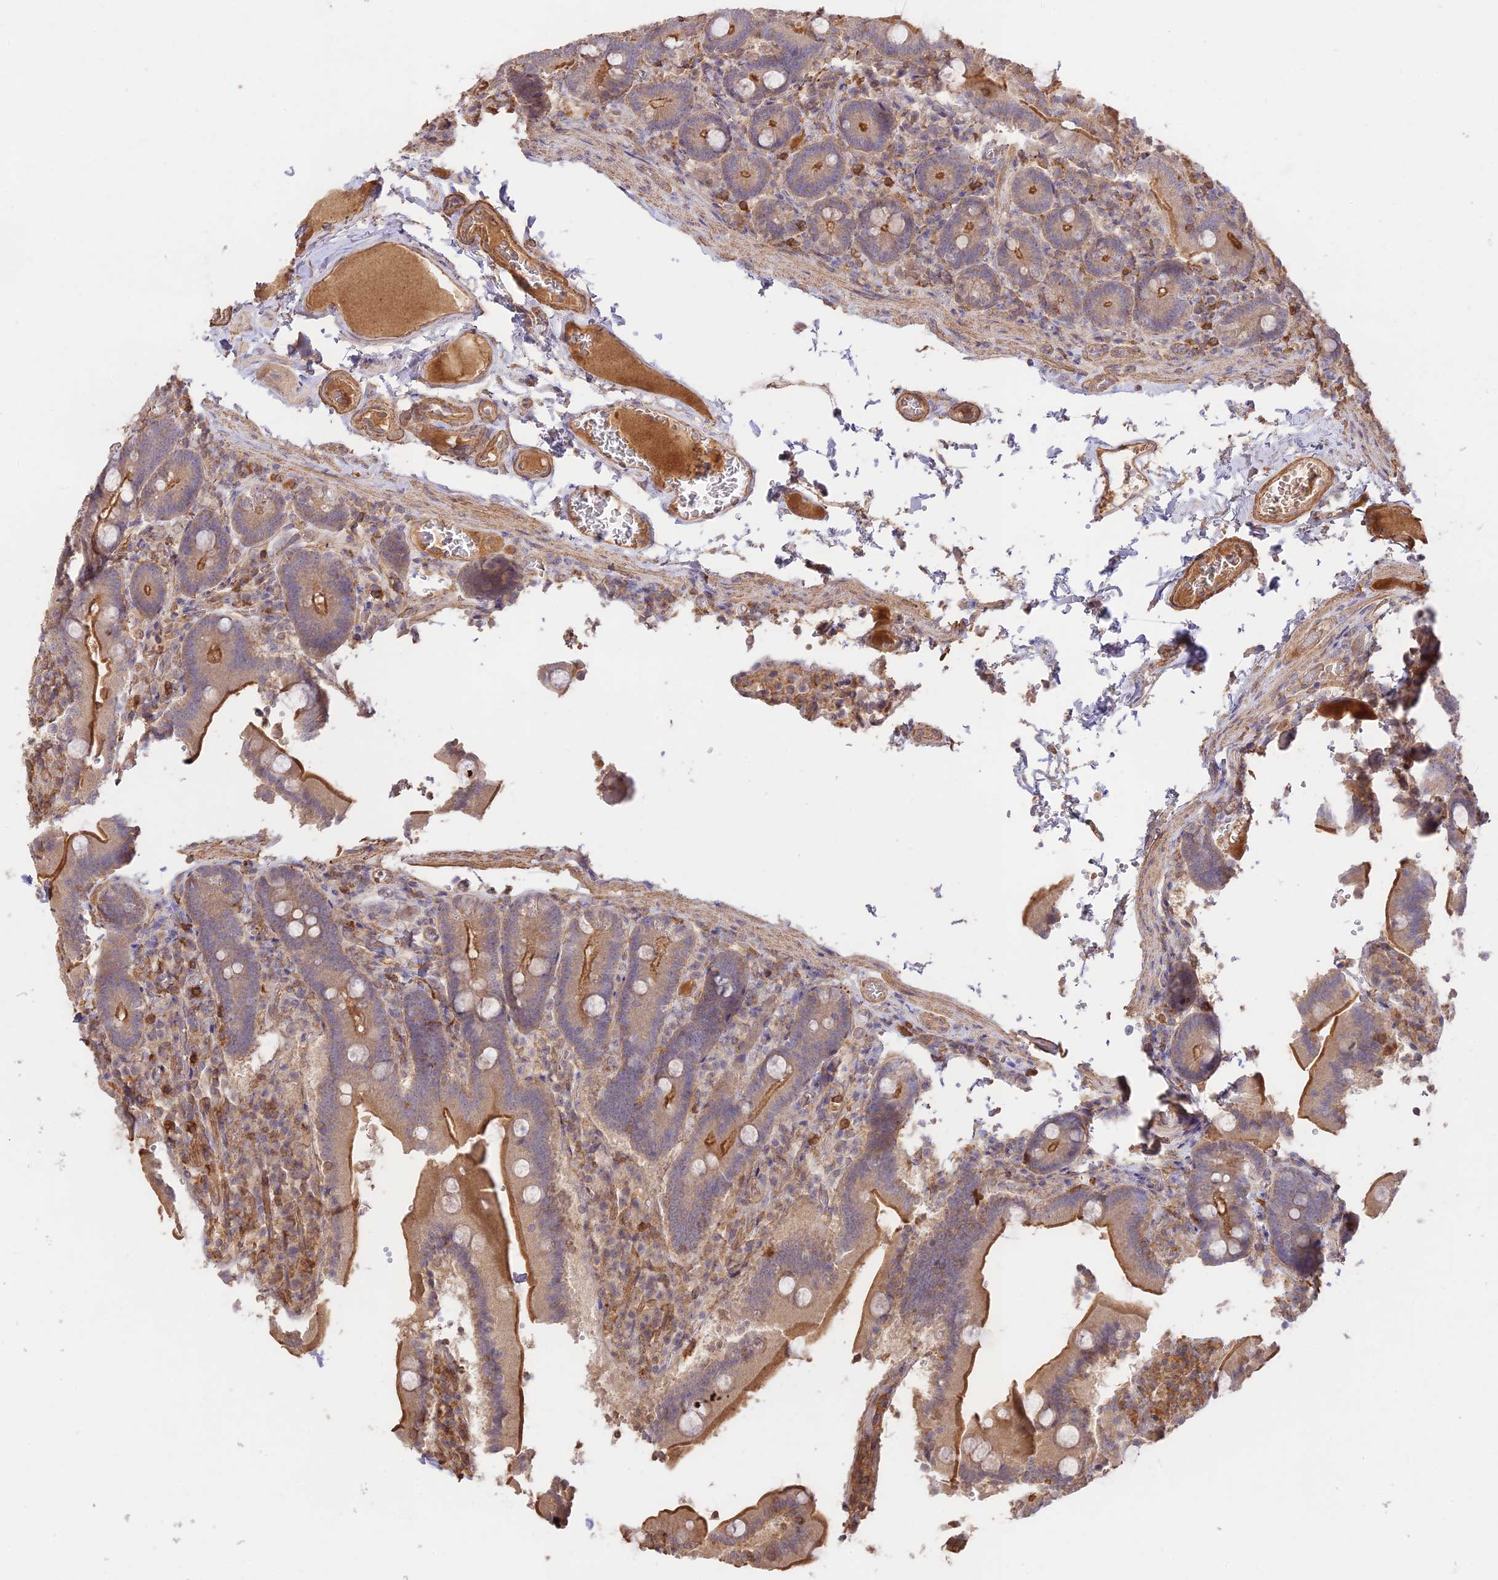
{"staining": {"intensity": "weak", "quantity": ">75%", "location": "cytoplasmic/membranous"}, "tissue": "duodenum", "cell_type": "Glandular cells", "image_type": "normal", "snomed": [{"axis": "morphology", "description": "Normal tissue, NOS"}, {"axis": "topography", "description": "Duodenum"}], "caption": "A low amount of weak cytoplasmic/membranous expression is identified in approximately >75% of glandular cells in benign duodenum.", "gene": "CLCF1", "patient": {"sex": "female", "age": 62}}